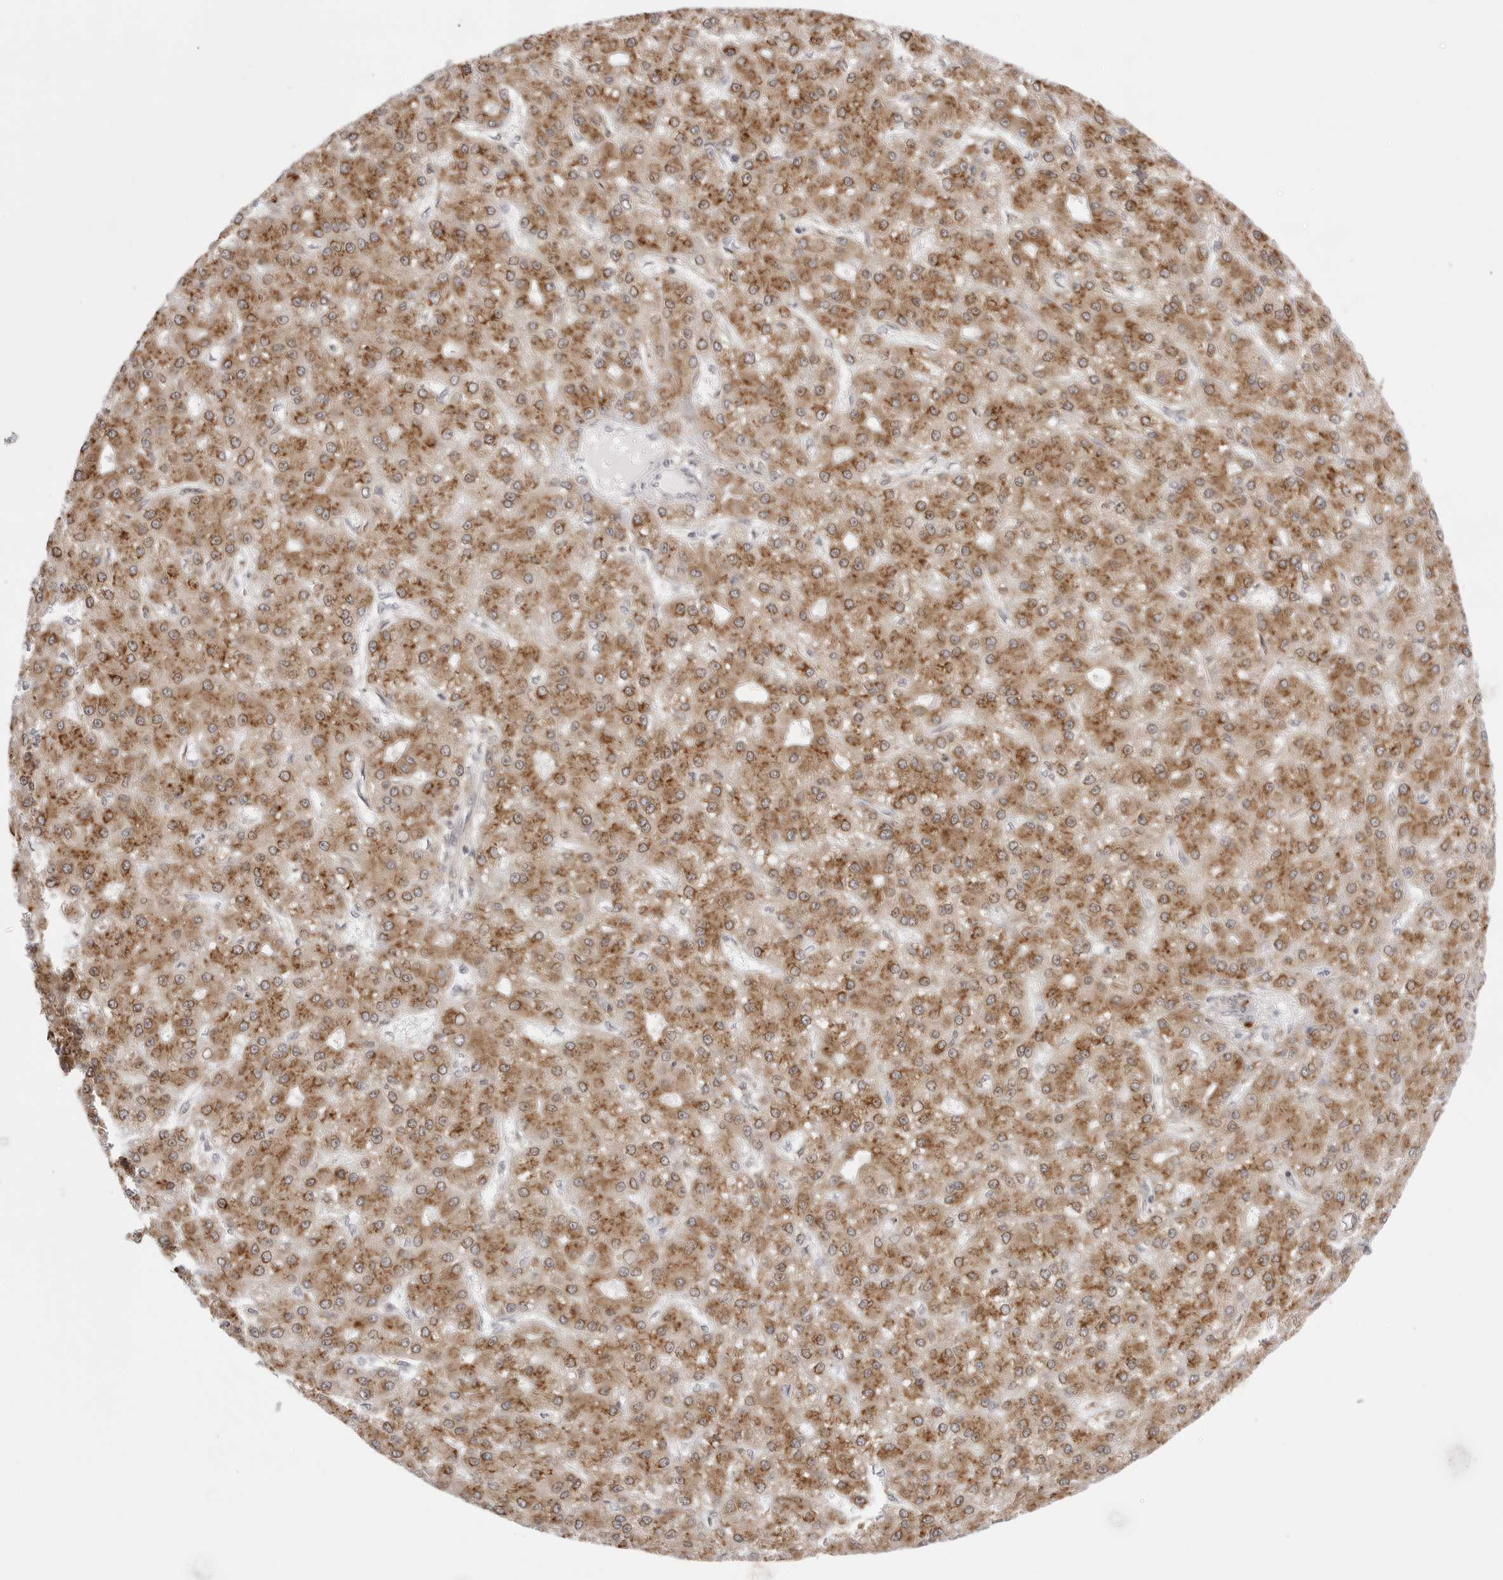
{"staining": {"intensity": "moderate", "quantity": ">75%", "location": "cytoplasmic/membranous"}, "tissue": "liver cancer", "cell_type": "Tumor cells", "image_type": "cancer", "snomed": [{"axis": "morphology", "description": "Carcinoma, Hepatocellular, NOS"}, {"axis": "topography", "description": "Liver"}], "caption": "High-power microscopy captured an immunohistochemistry micrograph of liver hepatocellular carcinoma, revealing moderate cytoplasmic/membranous staining in approximately >75% of tumor cells. The staining is performed using DAB brown chromogen to label protein expression. The nuclei are counter-stained blue using hematoxylin.", "gene": "RPN1", "patient": {"sex": "male", "age": 67}}